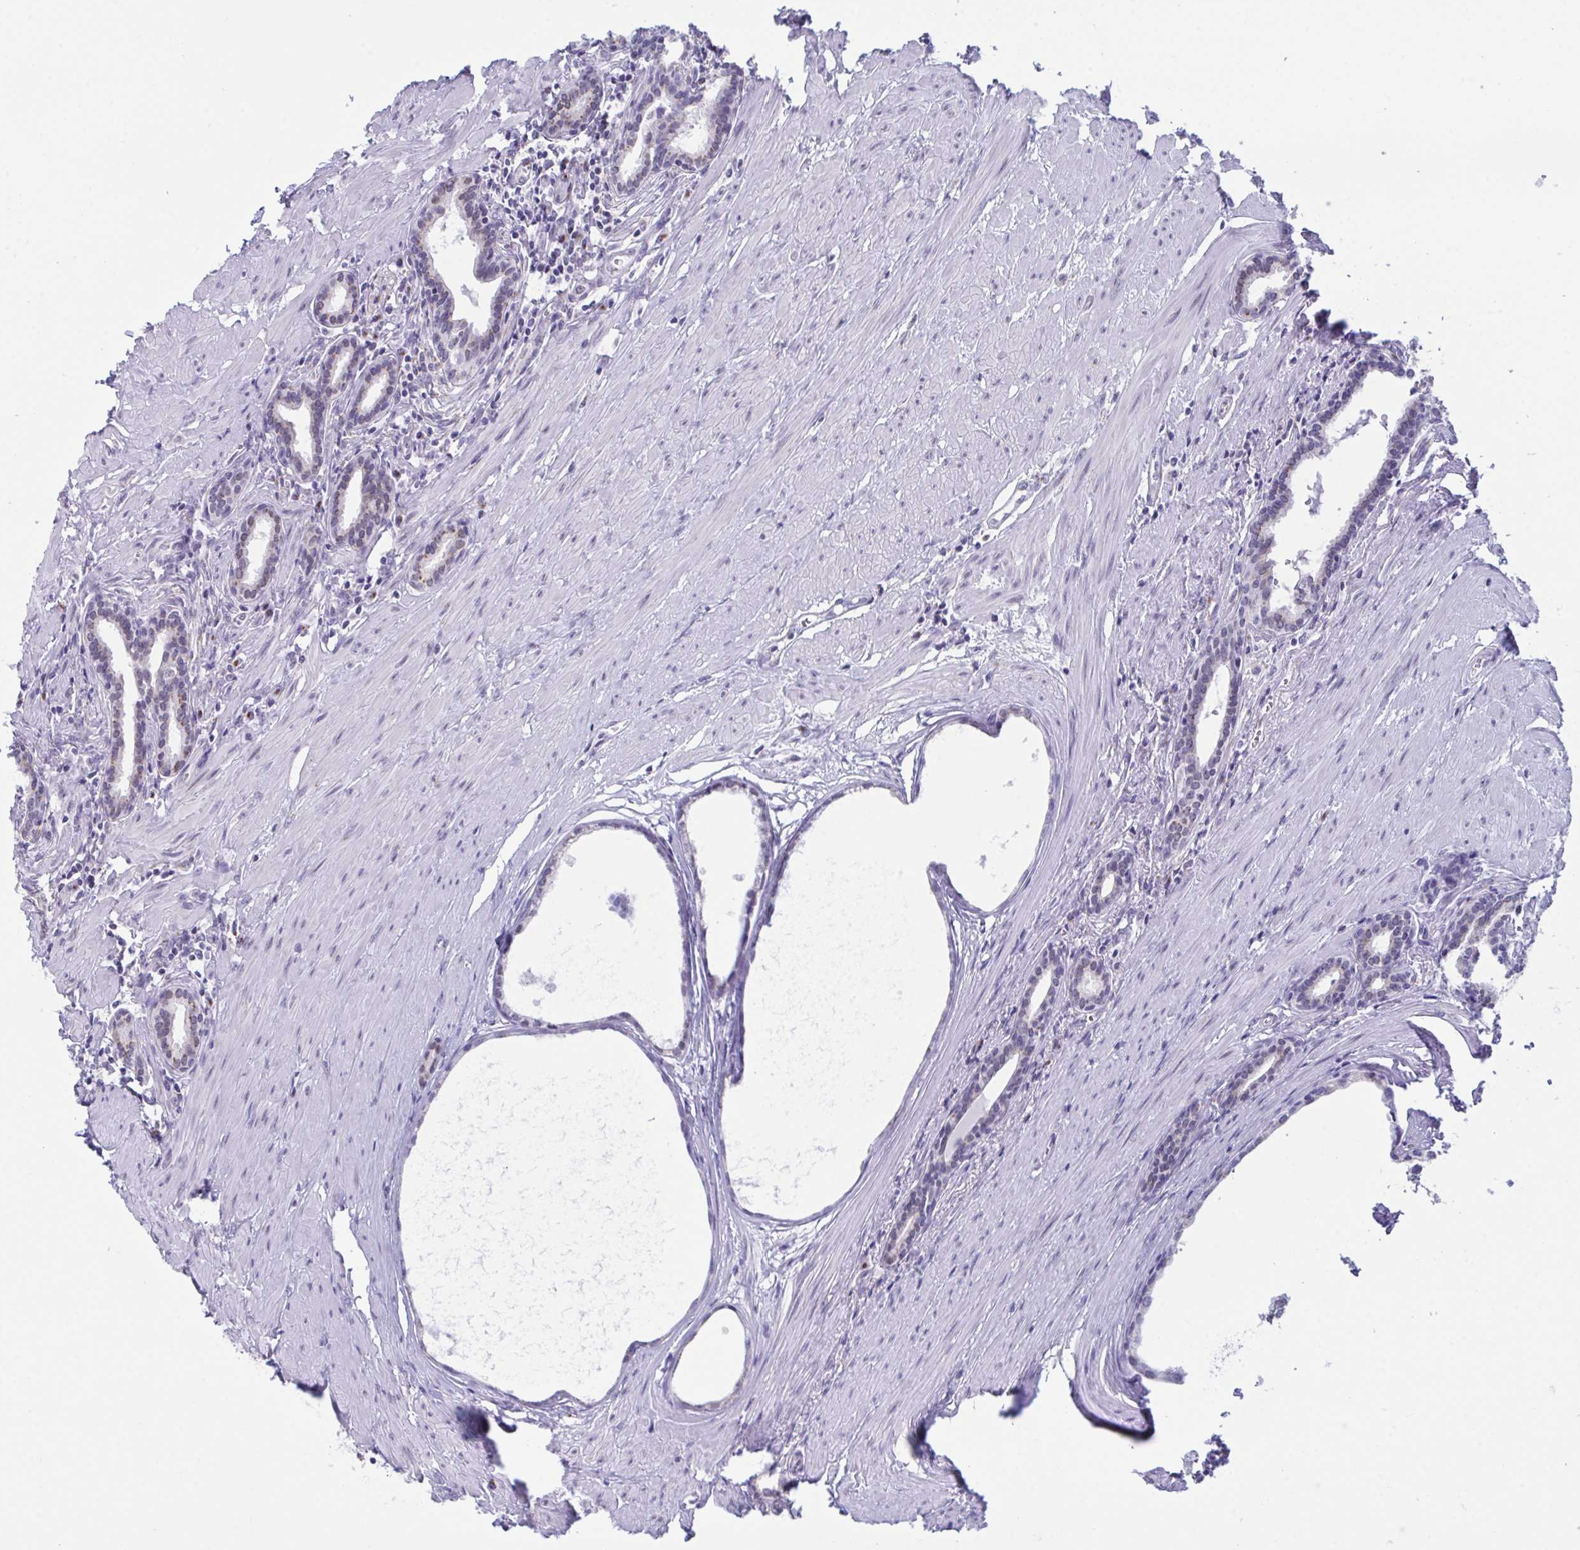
{"staining": {"intensity": "moderate", "quantity": "25%-75%", "location": "cytoplasmic/membranous"}, "tissue": "prostate", "cell_type": "Glandular cells", "image_type": "normal", "snomed": [{"axis": "morphology", "description": "Normal tissue, NOS"}, {"axis": "topography", "description": "Prostate"}, {"axis": "topography", "description": "Peripheral nerve tissue"}], "caption": "The image reveals immunohistochemical staining of unremarkable prostate. There is moderate cytoplasmic/membranous expression is present in approximately 25%-75% of glandular cells. Immunohistochemistry stains the protein of interest in brown and the nuclei are stained blue.", "gene": "SCLY", "patient": {"sex": "male", "age": 55}}